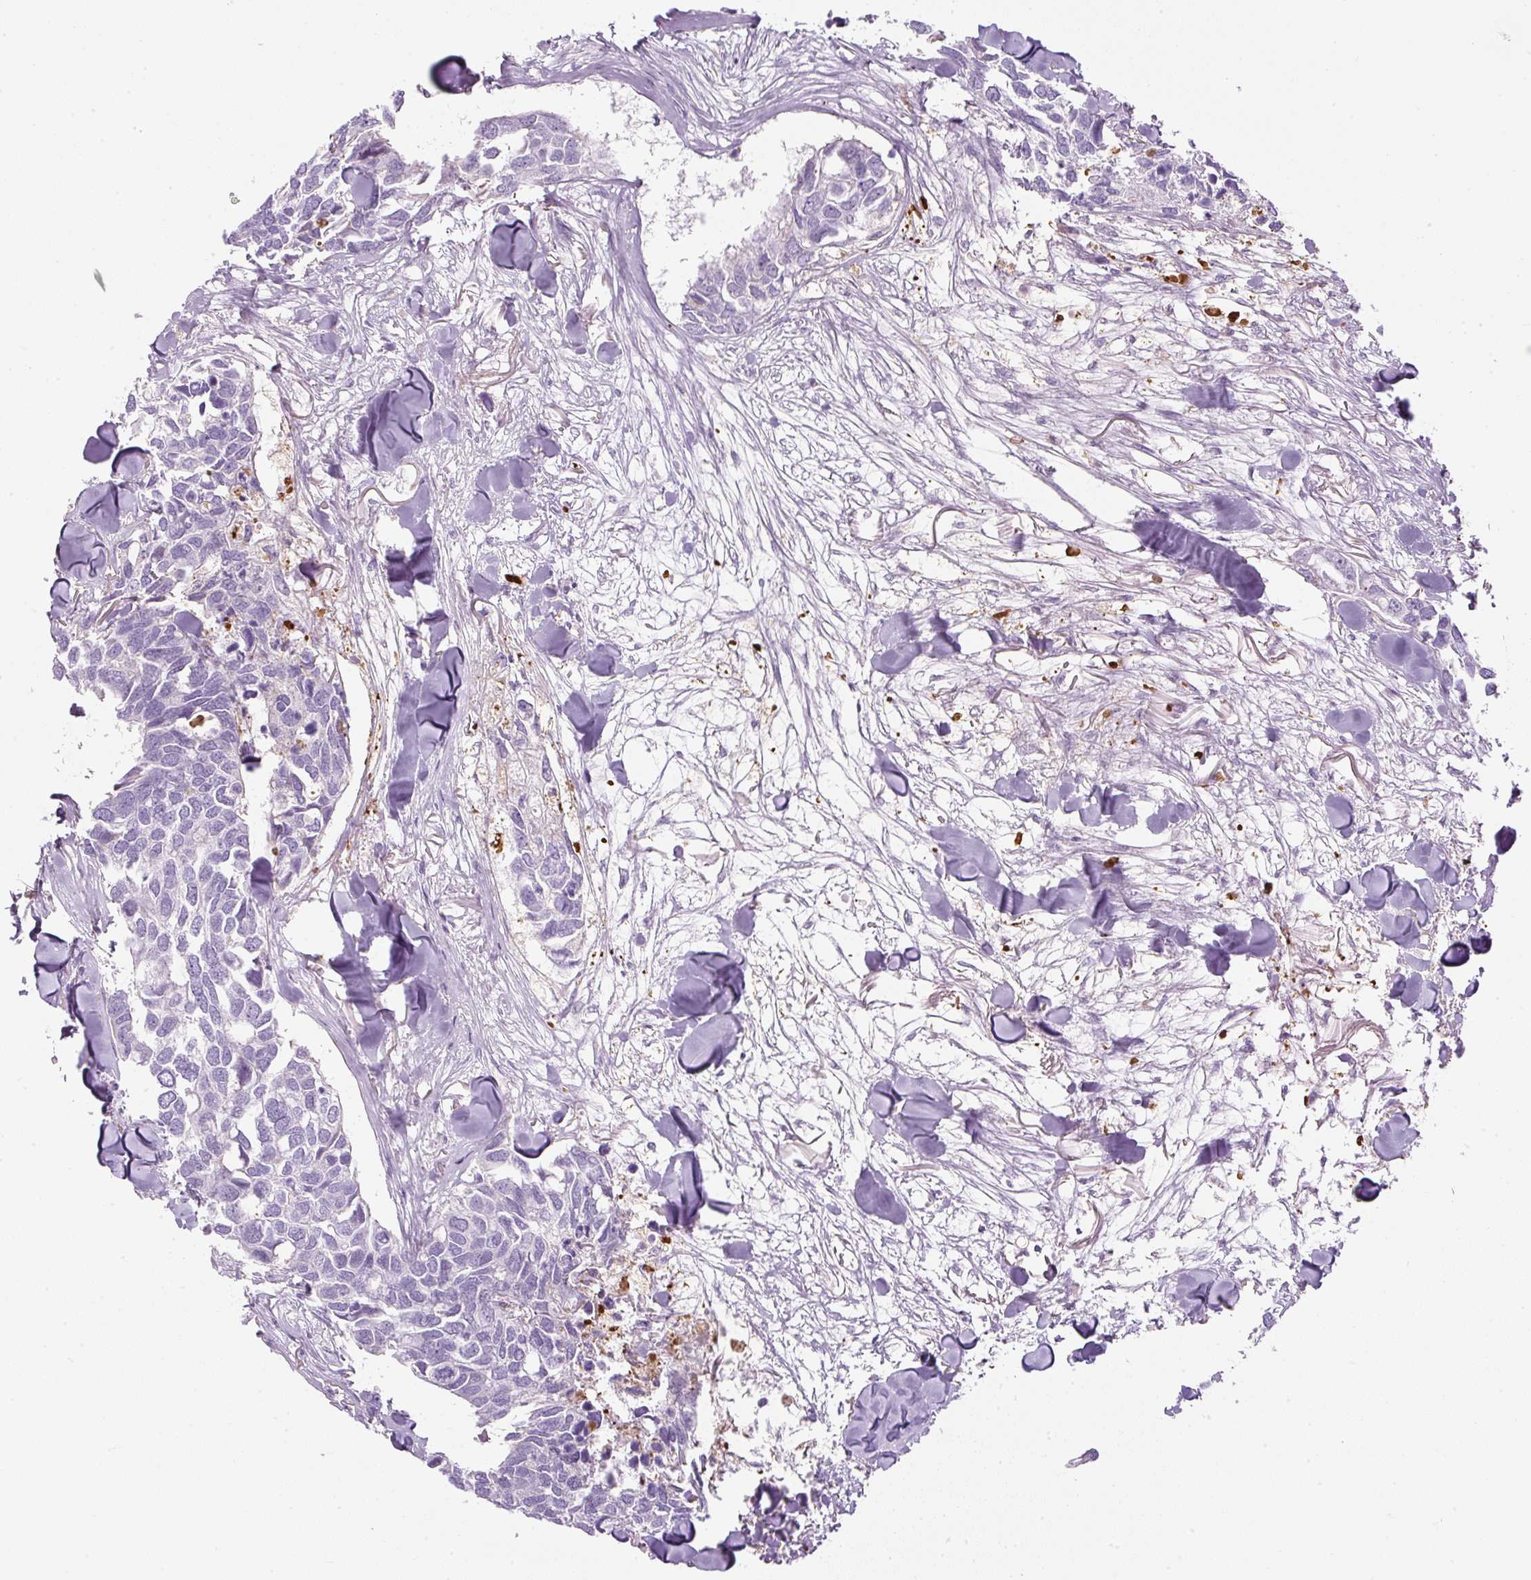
{"staining": {"intensity": "negative", "quantity": "none", "location": "none"}, "tissue": "breast cancer", "cell_type": "Tumor cells", "image_type": "cancer", "snomed": [{"axis": "morphology", "description": "Duct carcinoma"}, {"axis": "topography", "description": "Breast"}], "caption": "IHC of human intraductal carcinoma (breast) demonstrates no positivity in tumor cells. (Brightfield microscopy of DAB IHC at high magnification).", "gene": "APOA1", "patient": {"sex": "female", "age": 83}}